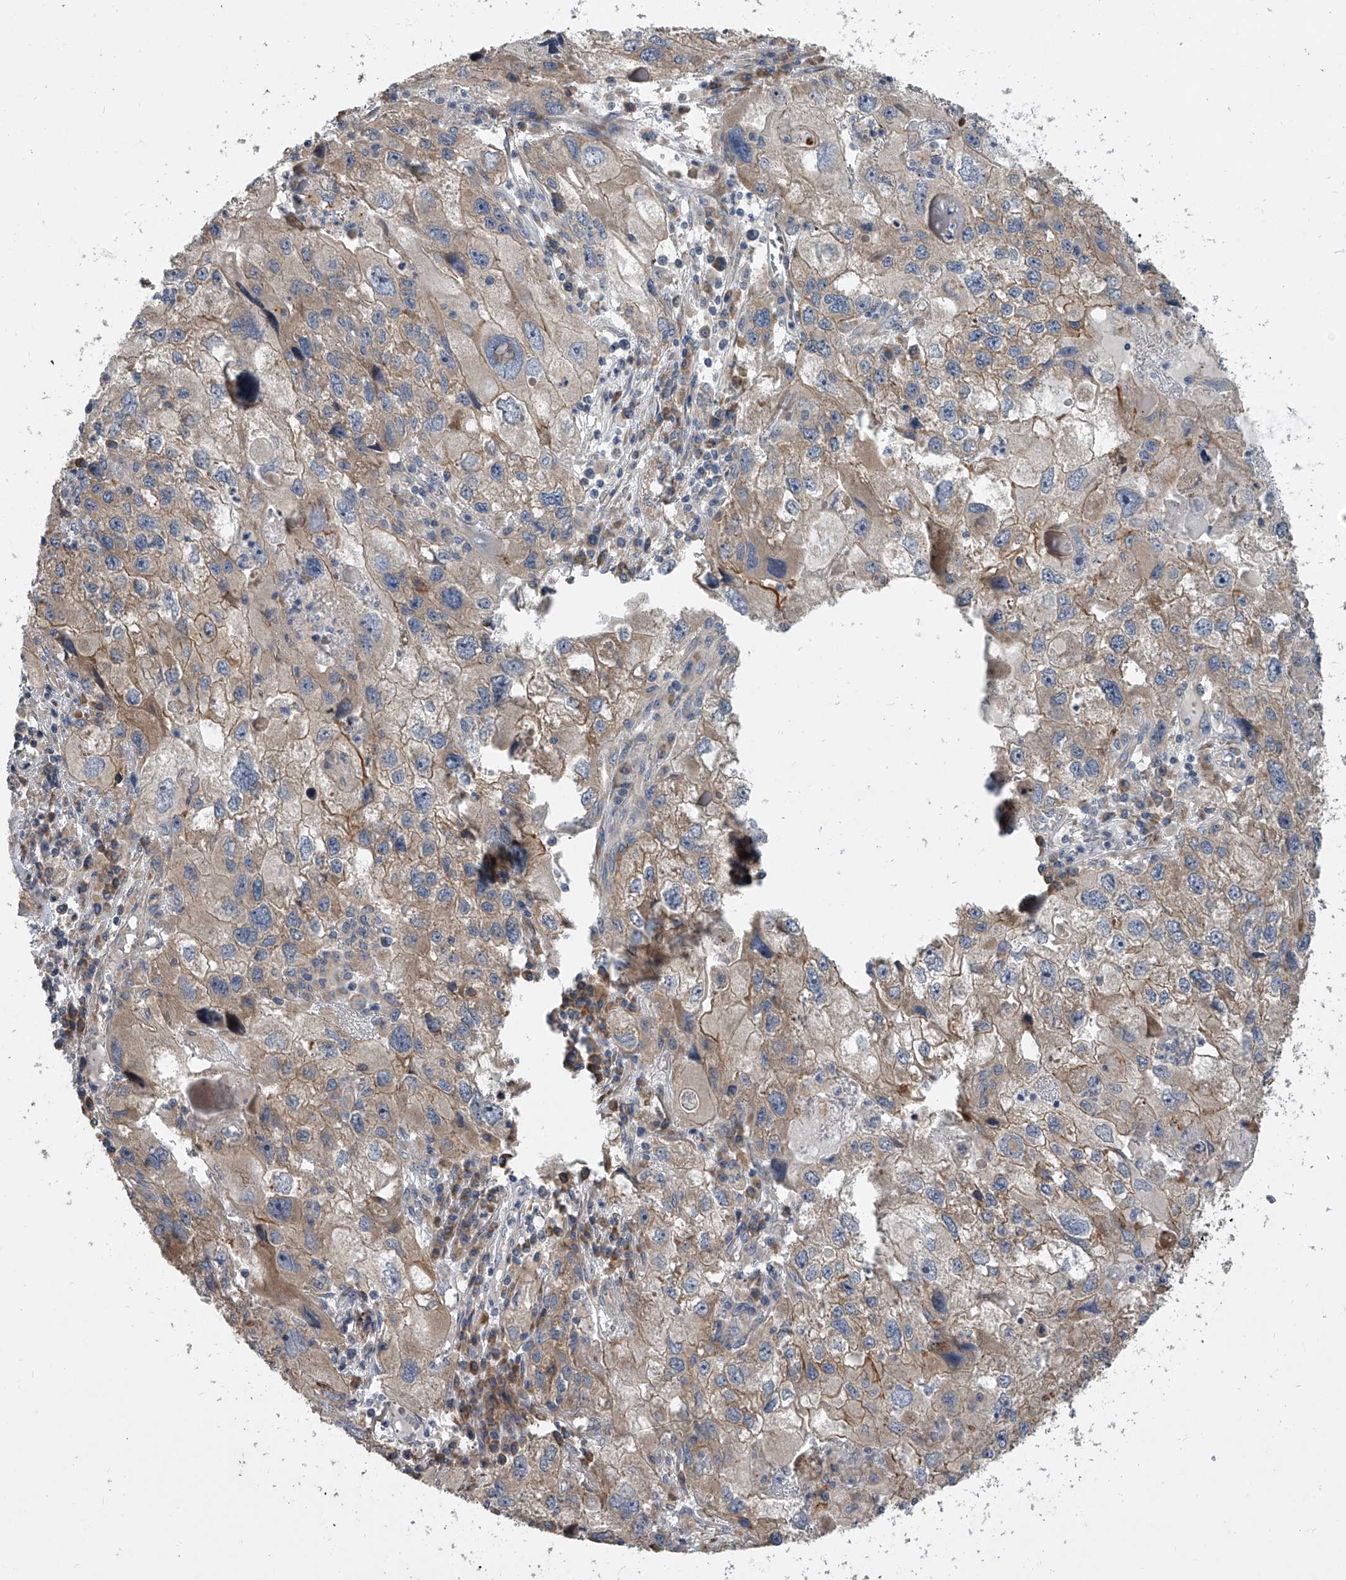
{"staining": {"intensity": "moderate", "quantity": "25%-75%", "location": "cytoplasmic/membranous"}, "tissue": "endometrial cancer", "cell_type": "Tumor cells", "image_type": "cancer", "snomed": [{"axis": "morphology", "description": "Adenocarcinoma, NOS"}, {"axis": "topography", "description": "Endometrium"}], "caption": "Protein expression analysis of human endometrial adenocarcinoma reveals moderate cytoplasmic/membranous positivity in approximately 25%-75% of tumor cells.", "gene": "DOCK9", "patient": {"sex": "female", "age": 49}}